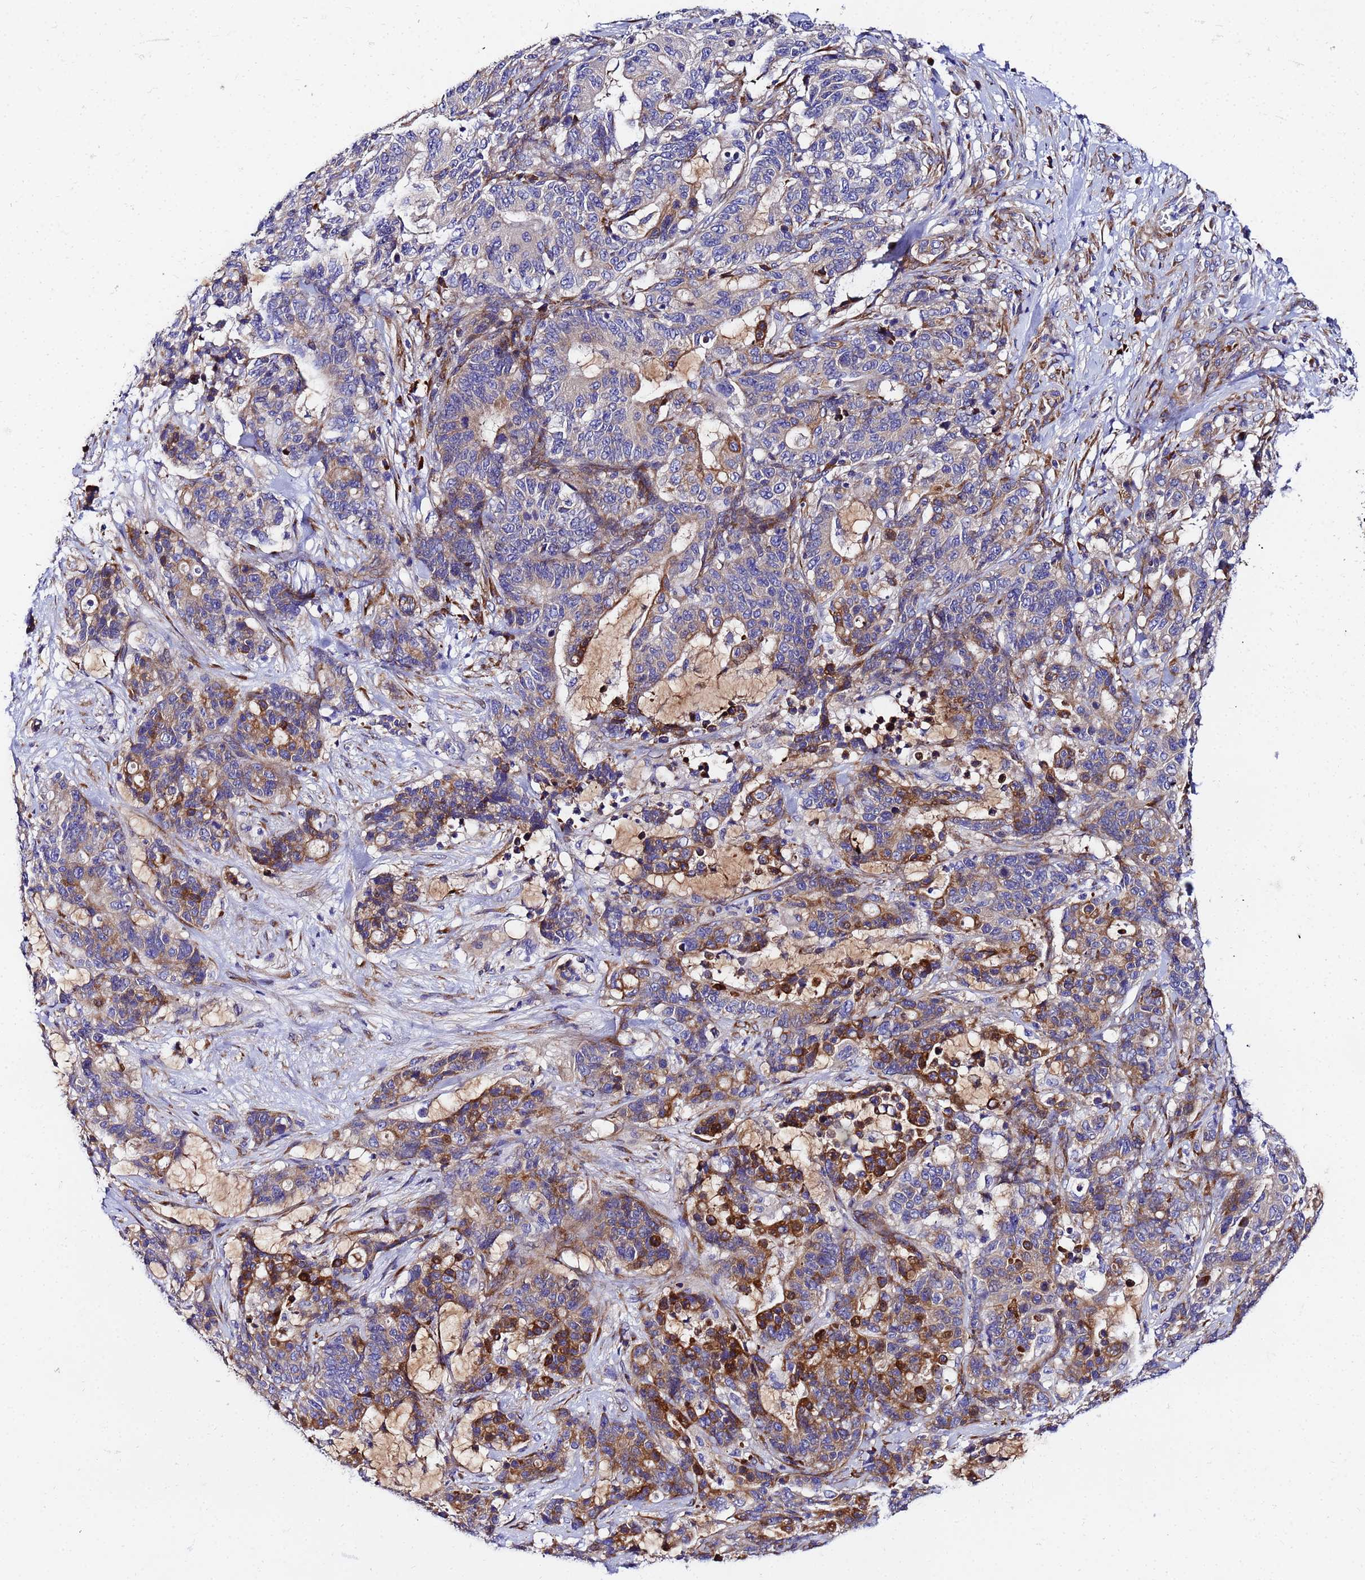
{"staining": {"intensity": "moderate", "quantity": "<25%", "location": "cytoplasmic/membranous"}, "tissue": "stomach cancer", "cell_type": "Tumor cells", "image_type": "cancer", "snomed": [{"axis": "morphology", "description": "Normal tissue, NOS"}, {"axis": "morphology", "description": "Adenocarcinoma, NOS"}, {"axis": "topography", "description": "Stomach"}], "caption": "Tumor cells demonstrate low levels of moderate cytoplasmic/membranous positivity in approximately <25% of cells in human stomach cancer.", "gene": "POM121", "patient": {"sex": "female", "age": 64}}